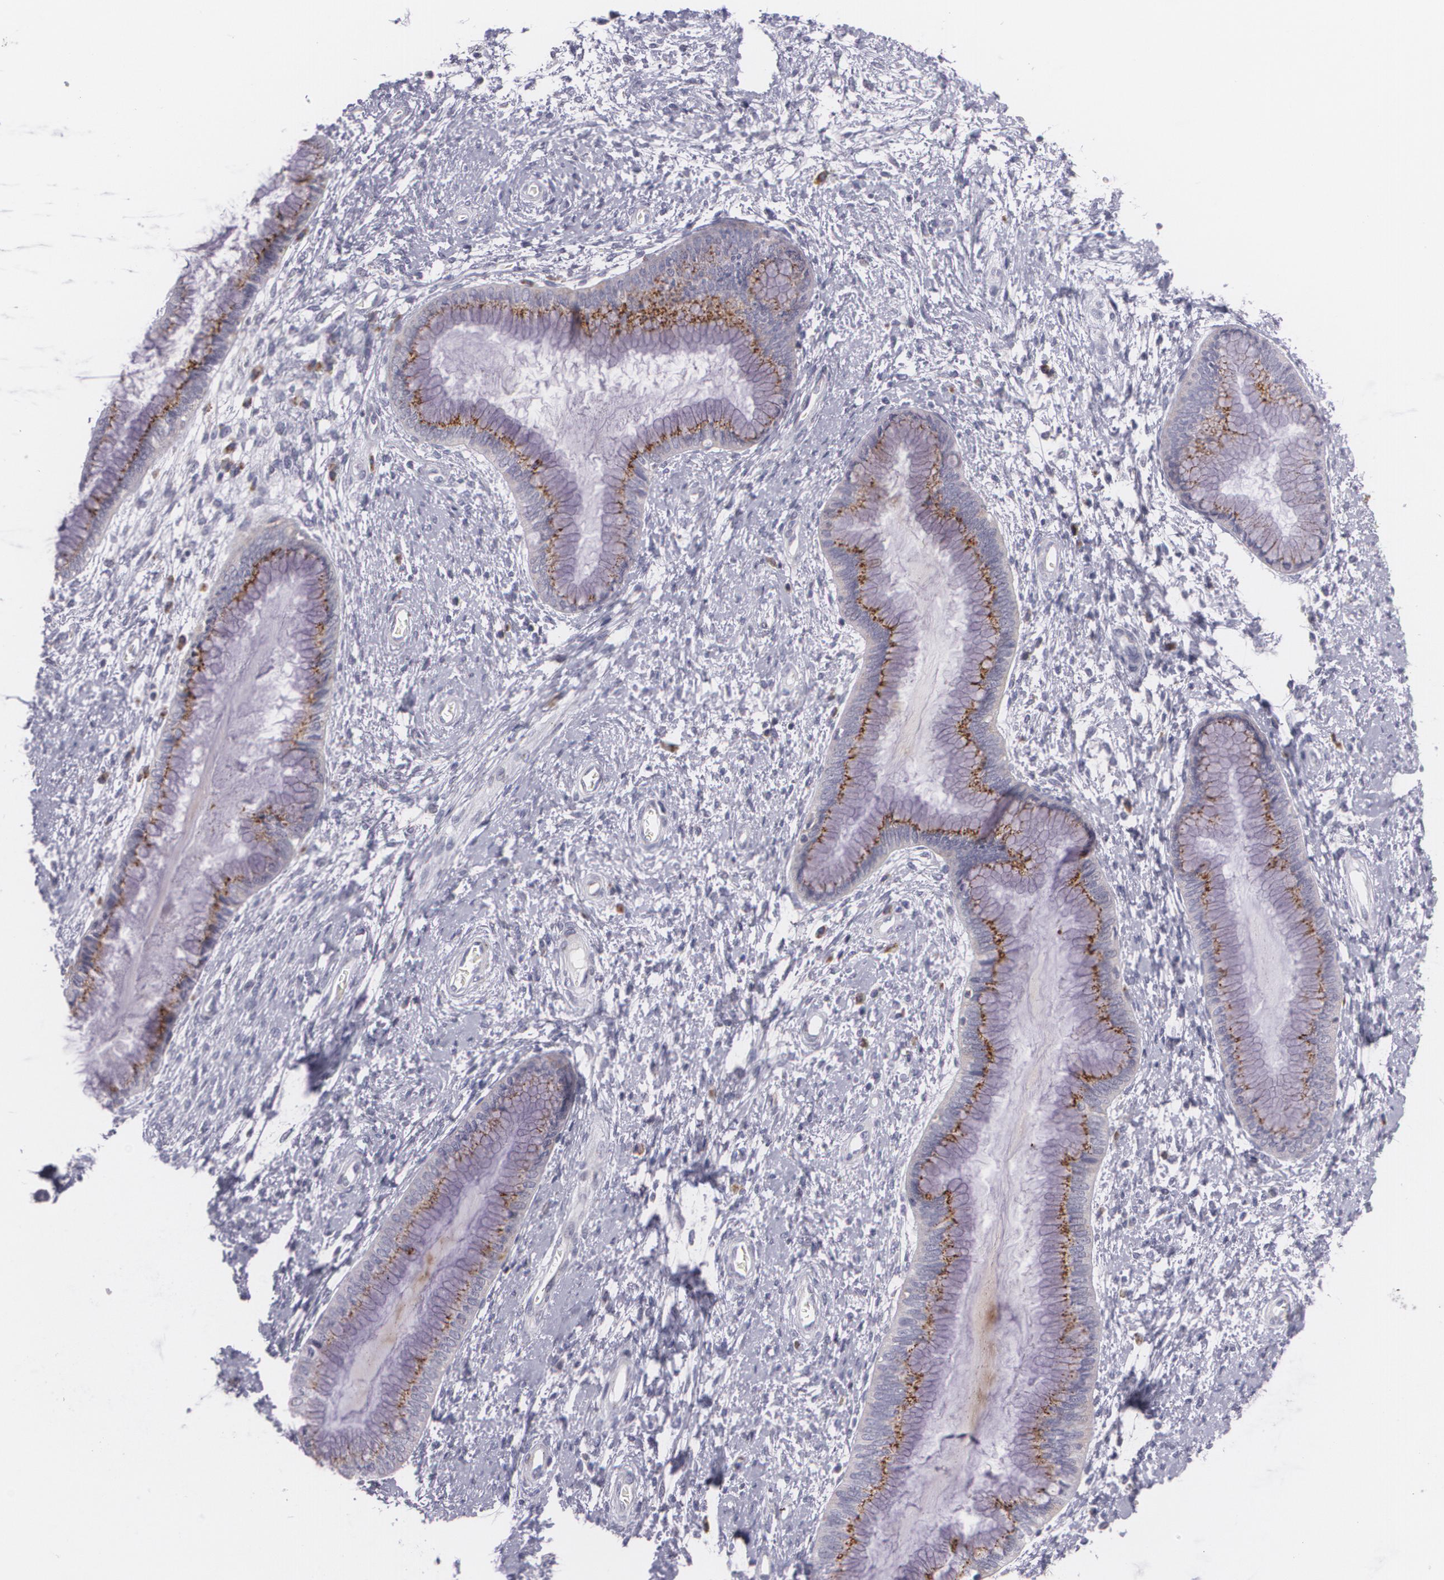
{"staining": {"intensity": "strong", "quantity": ">75%", "location": "cytoplasmic/membranous"}, "tissue": "cervix", "cell_type": "Glandular cells", "image_type": "normal", "snomed": [{"axis": "morphology", "description": "Normal tissue, NOS"}, {"axis": "topography", "description": "Cervix"}], "caption": "A high-resolution histopathology image shows immunohistochemistry (IHC) staining of normal cervix, which displays strong cytoplasmic/membranous staining in approximately >75% of glandular cells. The staining was performed using DAB (3,3'-diaminobenzidine), with brown indicating positive protein expression. Nuclei are stained blue with hematoxylin.", "gene": "CILK1", "patient": {"sex": "female", "age": 27}}